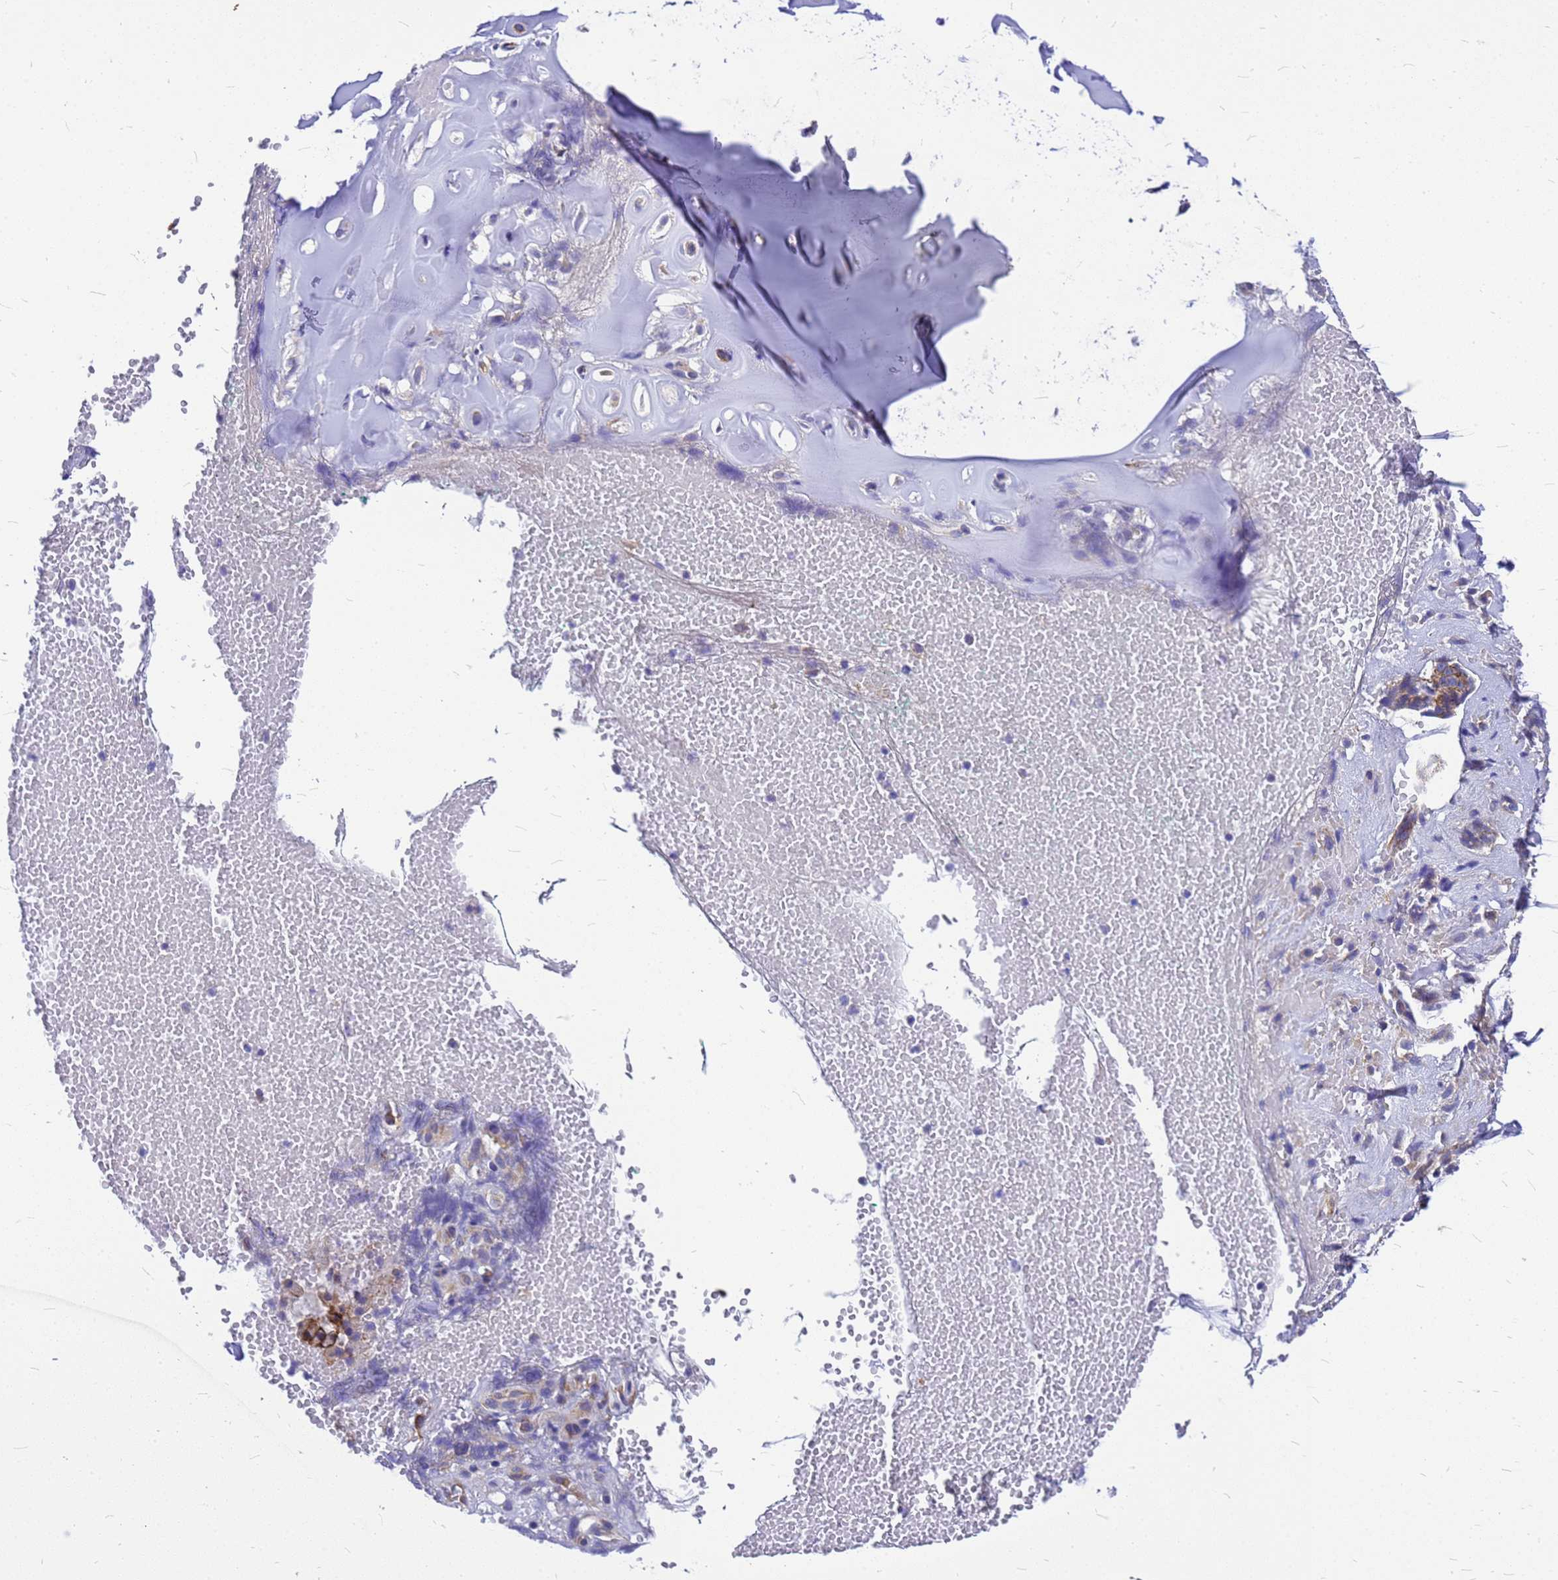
{"staining": {"intensity": "negative", "quantity": "none", "location": "none"}, "tissue": "adipose tissue", "cell_type": "Adipocytes", "image_type": "normal", "snomed": [{"axis": "morphology", "description": "Normal tissue, NOS"}, {"axis": "morphology", "description": "Basal cell carcinoma"}, {"axis": "topography", "description": "Cartilage tissue"}, {"axis": "topography", "description": "Nasopharynx"}, {"axis": "topography", "description": "Oral tissue"}], "caption": "High power microscopy micrograph of an IHC photomicrograph of normal adipose tissue, revealing no significant positivity in adipocytes.", "gene": "FBXW5", "patient": {"sex": "female", "age": 77}}